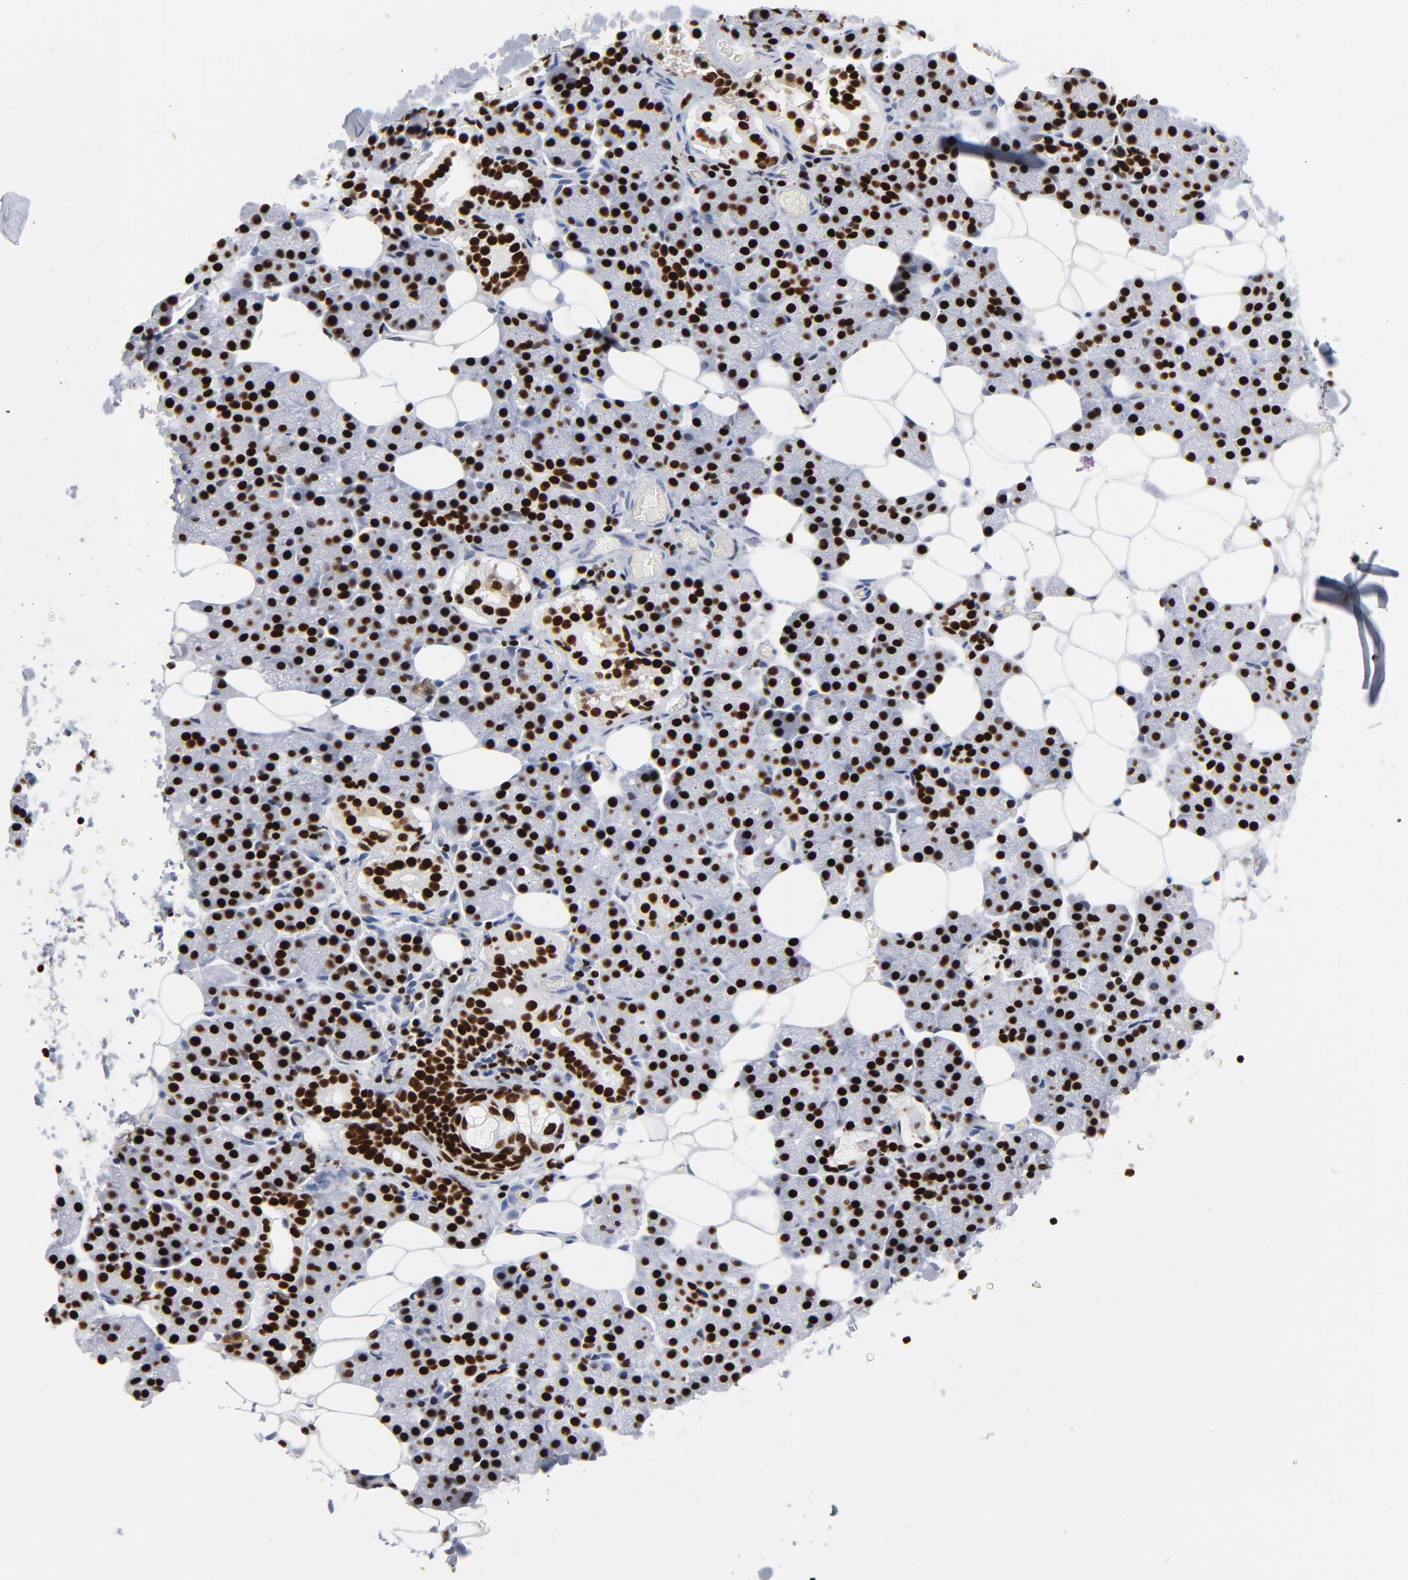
{"staining": {"intensity": "strong", "quantity": ">75%", "location": "nuclear"}, "tissue": "salivary gland", "cell_type": "Glandular cells", "image_type": "normal", "snomed": [{"axis": "morphology", "description": "Normal tissue, NOS"}, {"axis": "topography", "description": "Lymph node"}, {"axis": "topography", "description": "Salivary gland"}], "caption": "A brown stain highlights strong nuclear expression of a protein in glandular cells of unremarkable human salivary gland. (brown staining indicates protein expression, while blue staining denotes nuclei).", "gene": "SMARCC2", "patient": {"sex": "male", "age": 8}}